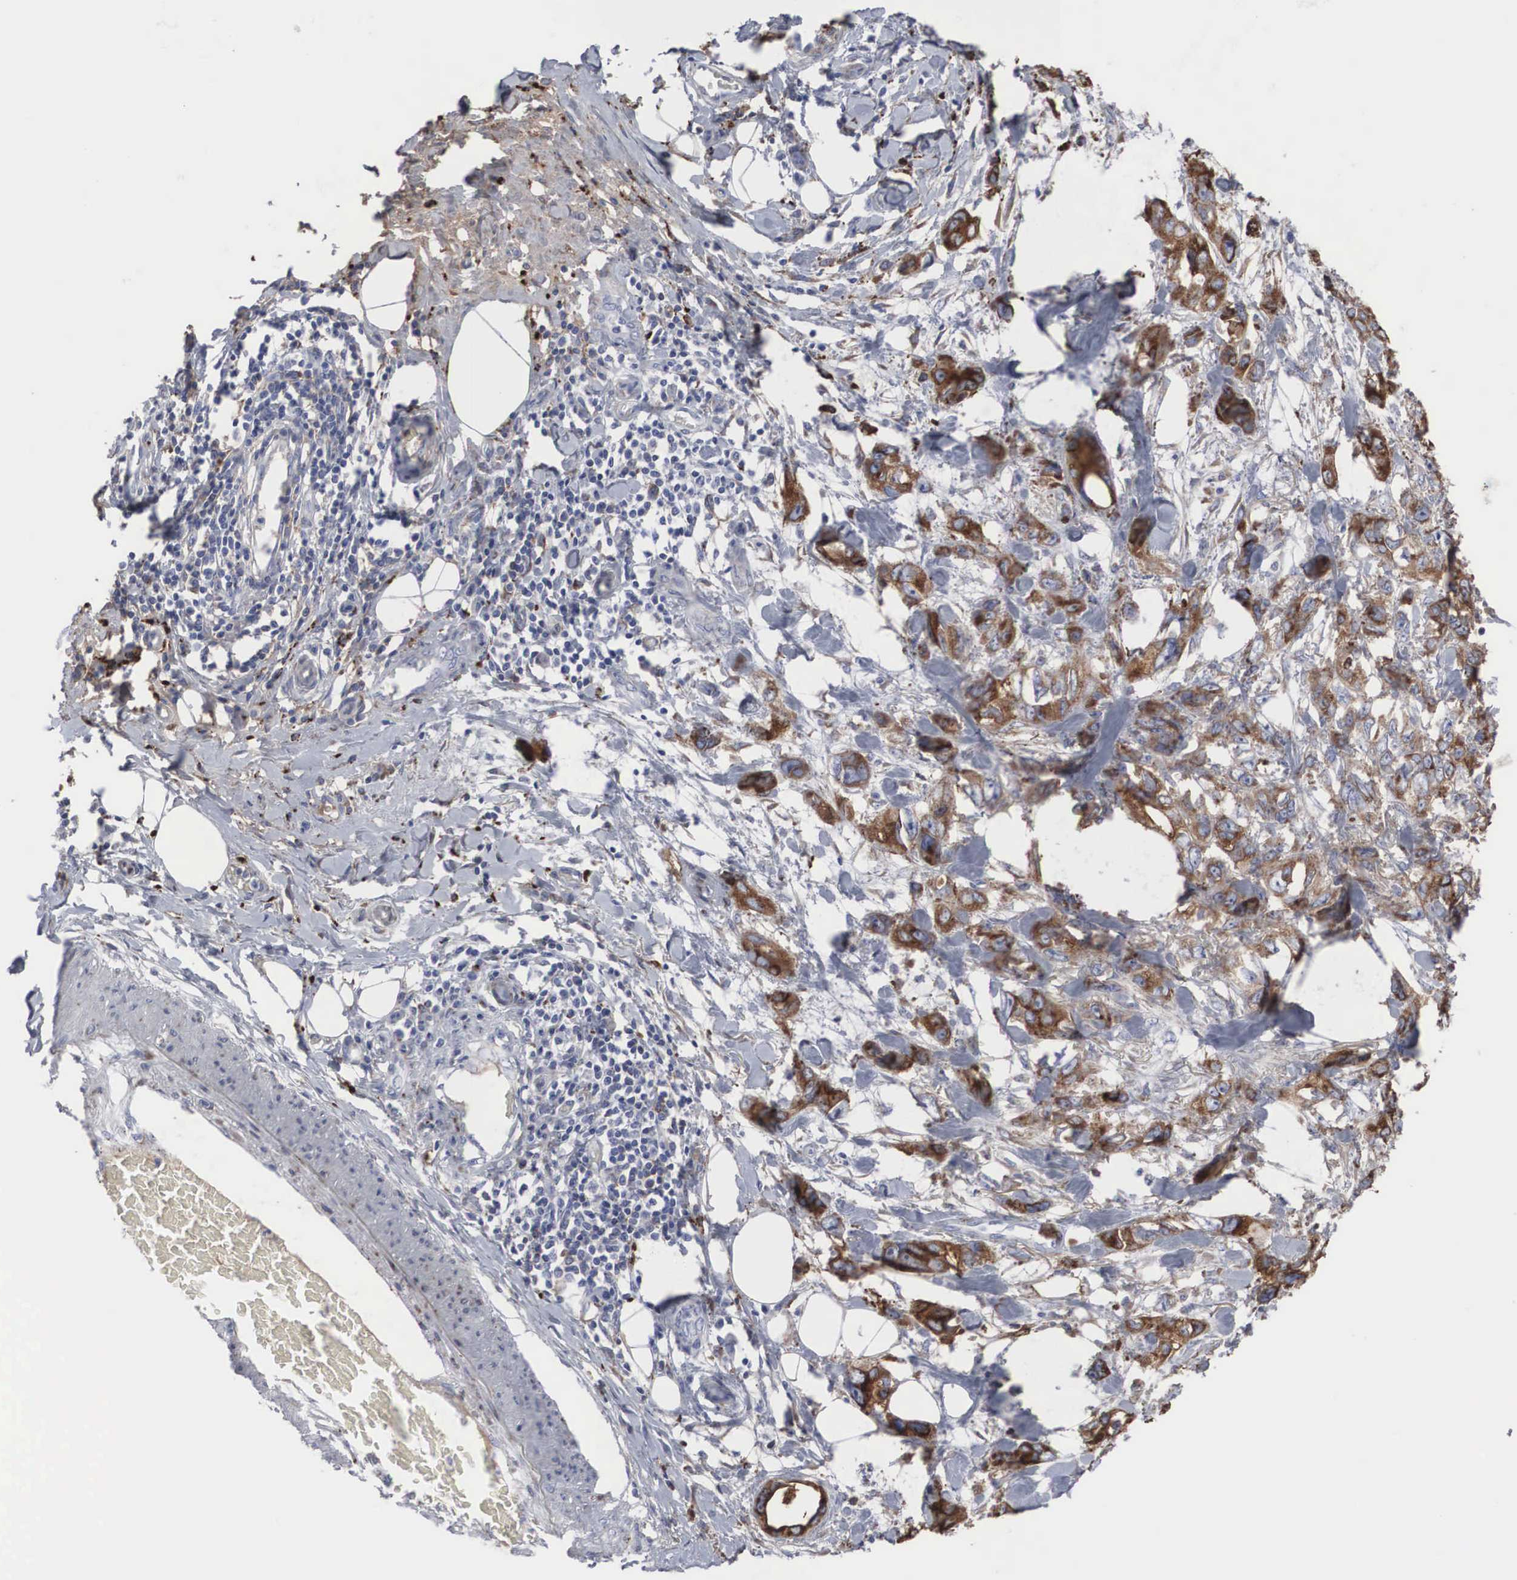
{"staining": {"intensity": "moderate", "quantity": ">75%", "location": "cytoplasmic/membranous"}, "tissue": "stomach cancer", "cell_type": "Tumor cells", "image_type": "cancer", "snomed": [{"axis": "morphology", "description": "Adenocarcinoma, NOS"}, {"axis": "topography", "description": "Stomach, upper"}], "caption": "About >75% of tumor cells in human stomach adenocarcinoma exhibit moderate cytoplasmic/membranous protein positivity as visualized by brown immunohistochemical staining.", "gene": "LGALS3BP", "patient": {"sex": "male", "age": 47}}